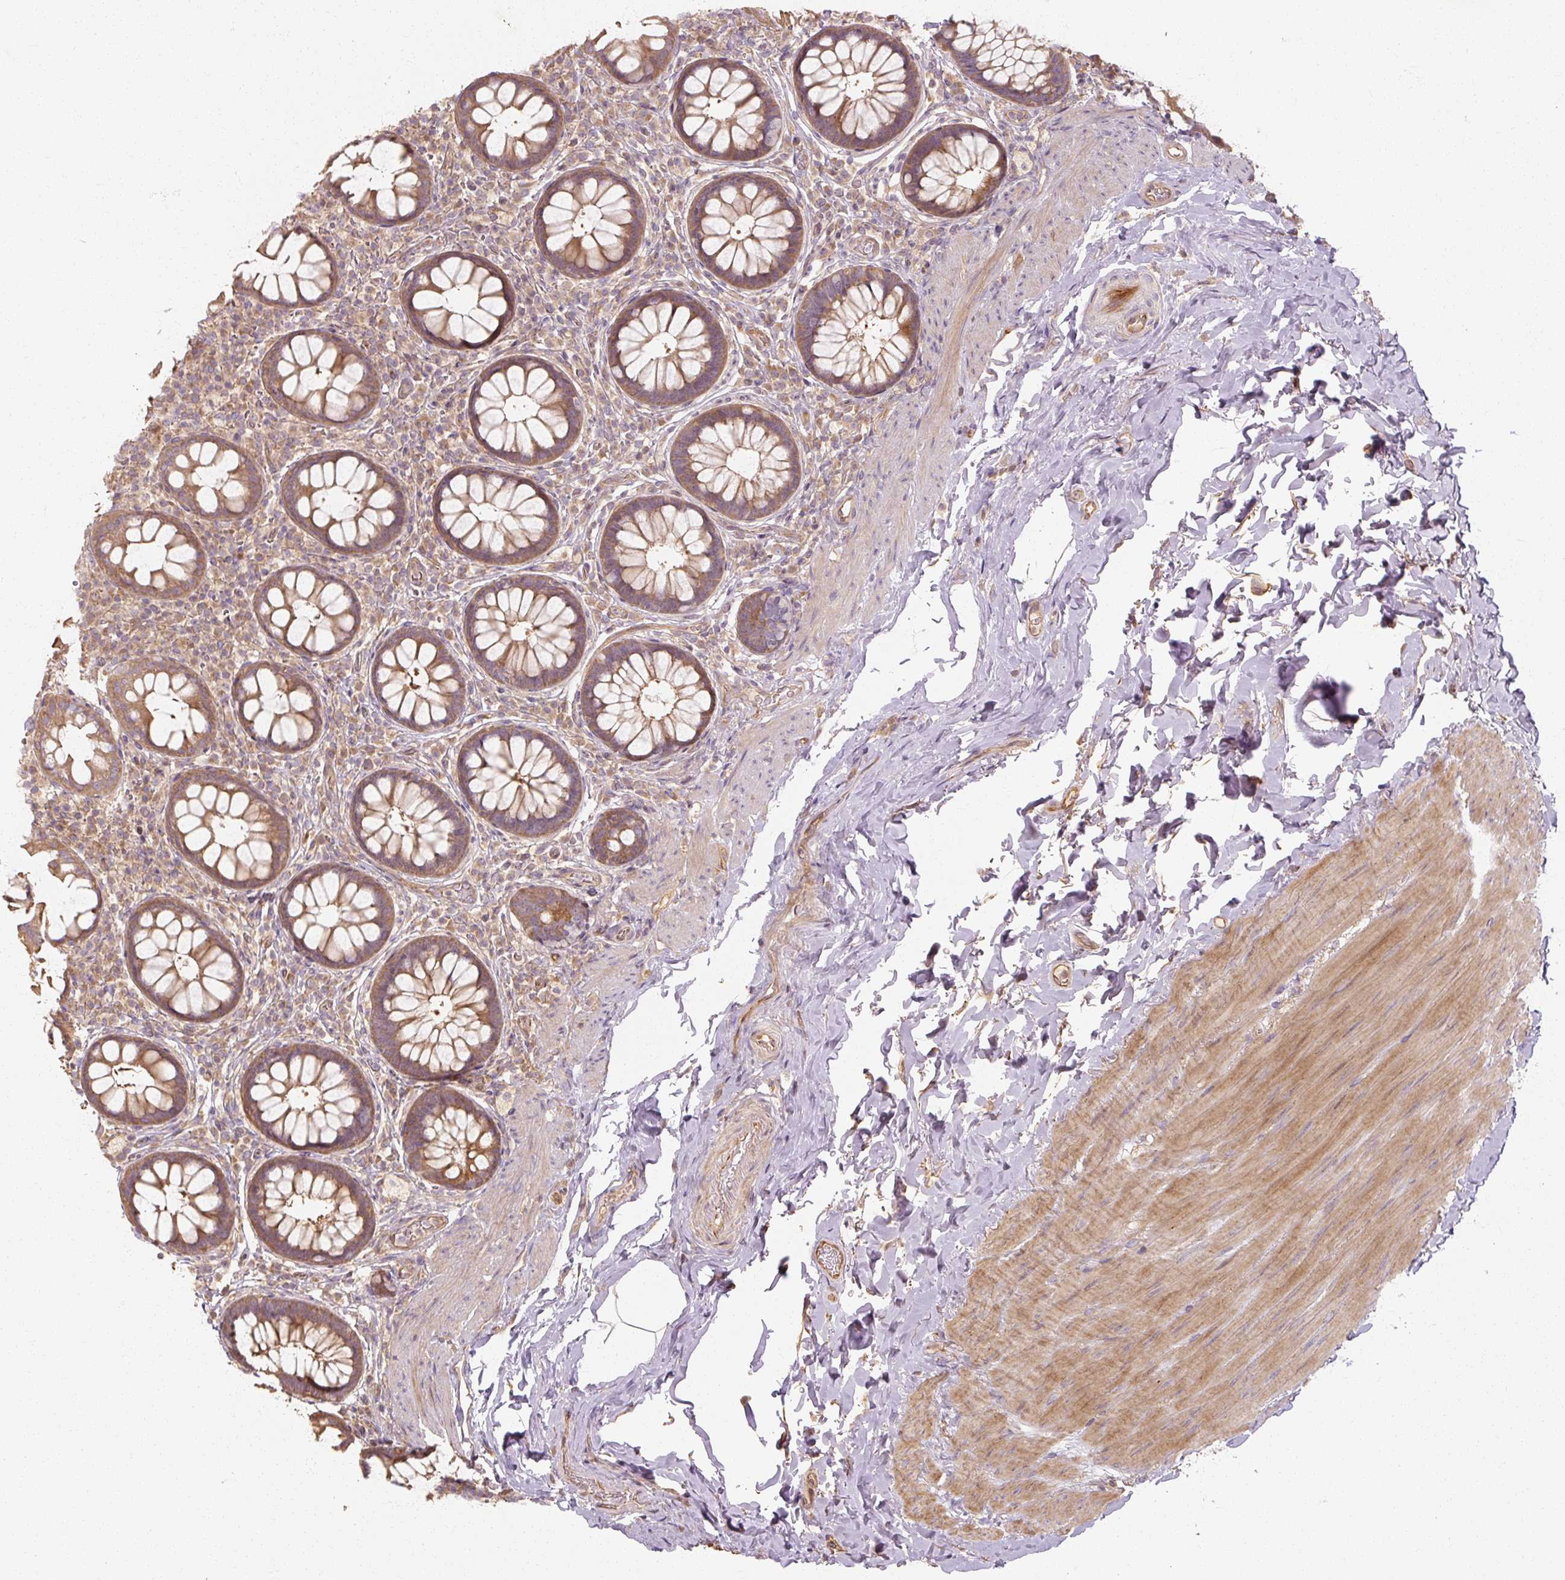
{"staining": {"intensity": "moderate", "quantity": ">75%", "location": "cytoplasmic/membranous"}, "tissue": "rectum", "cell_type": "Glandular cells", "image_type": "normal", "snomed": [{"axis": "morphology", "description": "Normal tissue, NOS"}, {"axis": "topography", "description": "Rectum"}], "caption": "Immunohistochemistry (IHC) (DAB) staining of normal human rectum demonstrates moderate cytoplasmic/membranous protein positivity in about >75% of glandular cells.", "gene": "RB1CC1", "patient": {"sex": "female", "age": 69}}